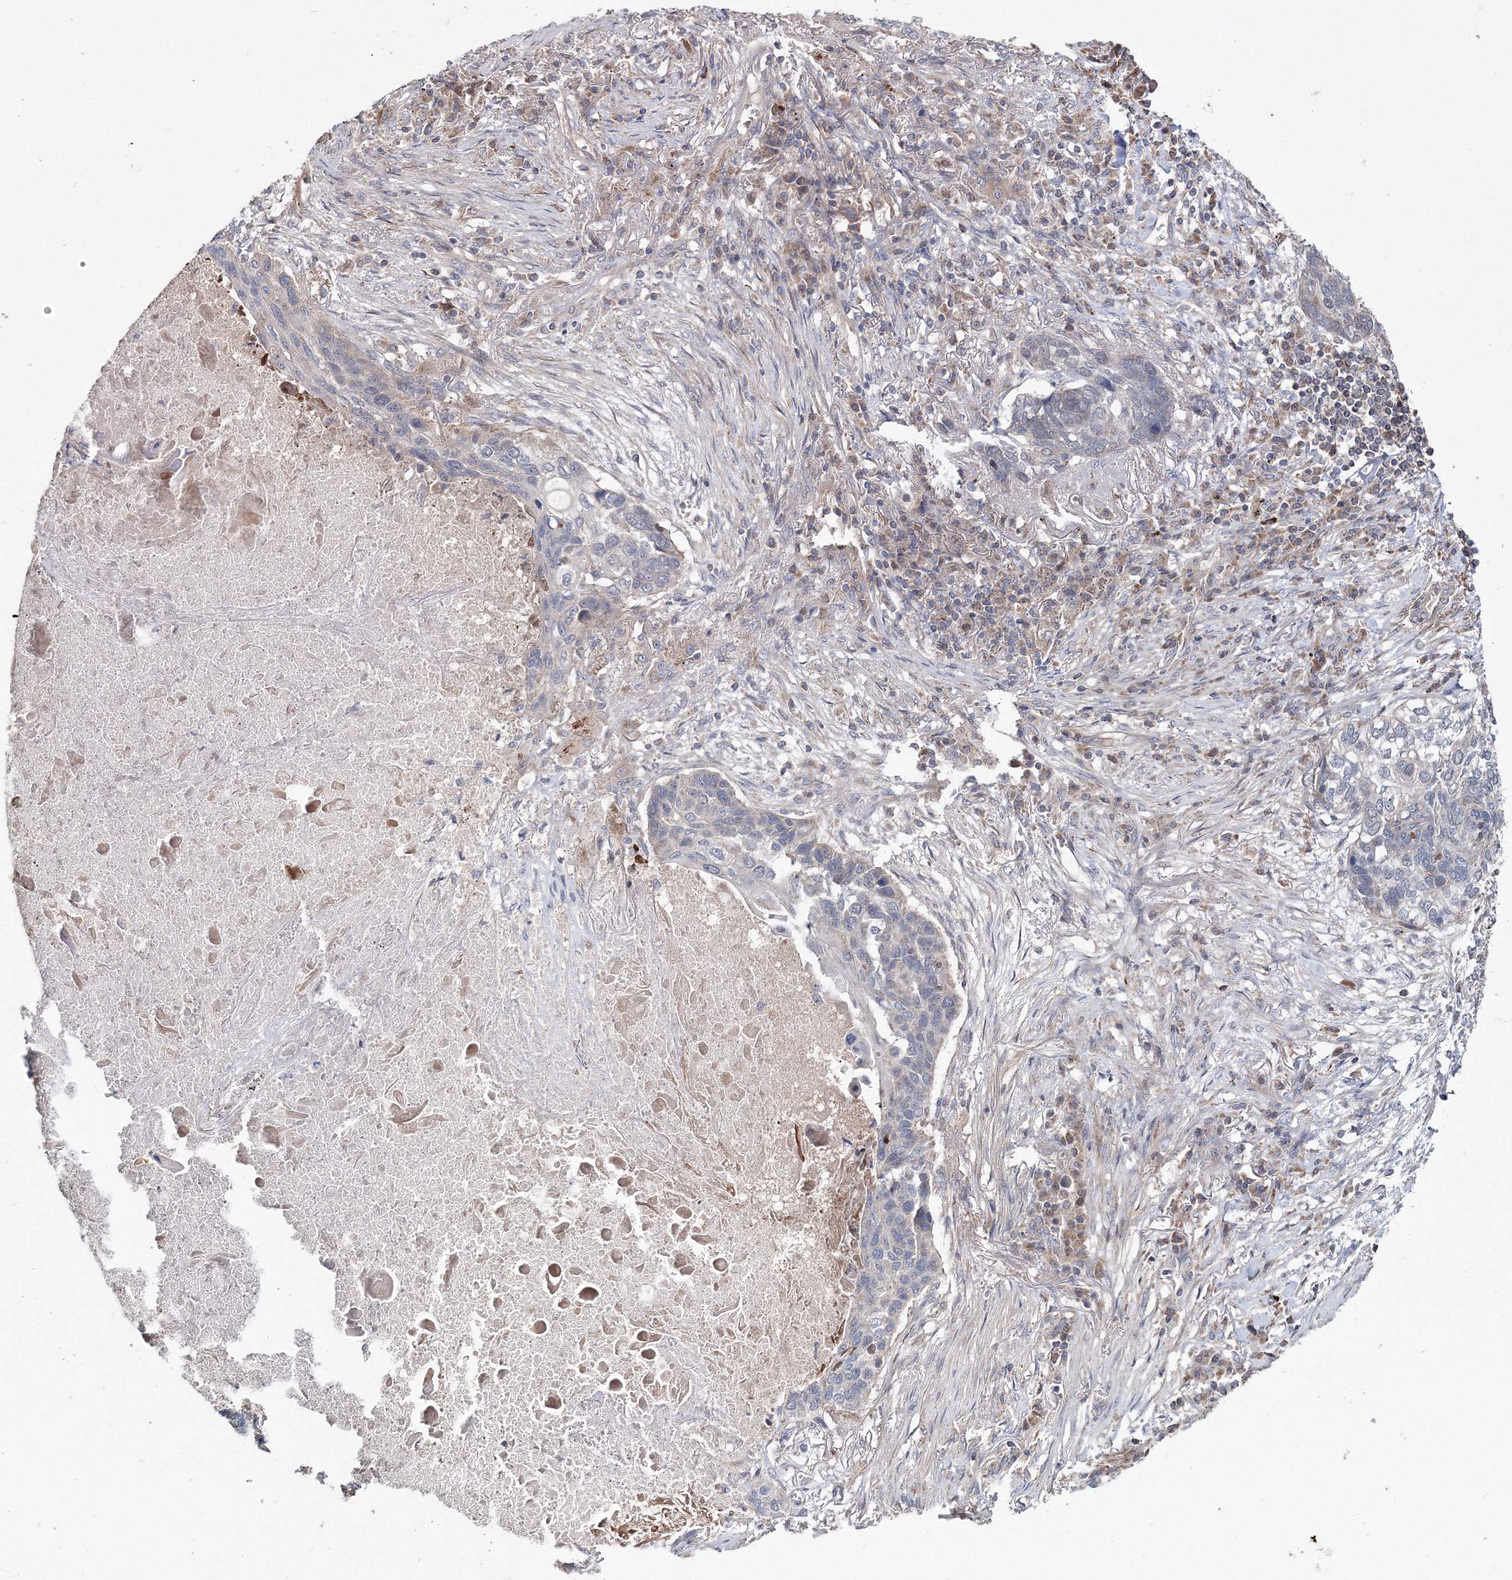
{"staining": {"intensity": "negative", "quantity": "none", "location": "none"}, "tissue": "lung cancer", "cell_type": "Tumor cells", "image_type": "cancer", "snomed": [{"axis": "morphology", "description": "Squamous cell carcinoma, NOS"}, {"axis": "topography", "description": "Lung"}], "caption": "Tumor cells are negative for protein expression in human lung squamous cell carcinoma.", "gene": "PPP2R2B", "patient": {"sex": "female", "age": 63}}